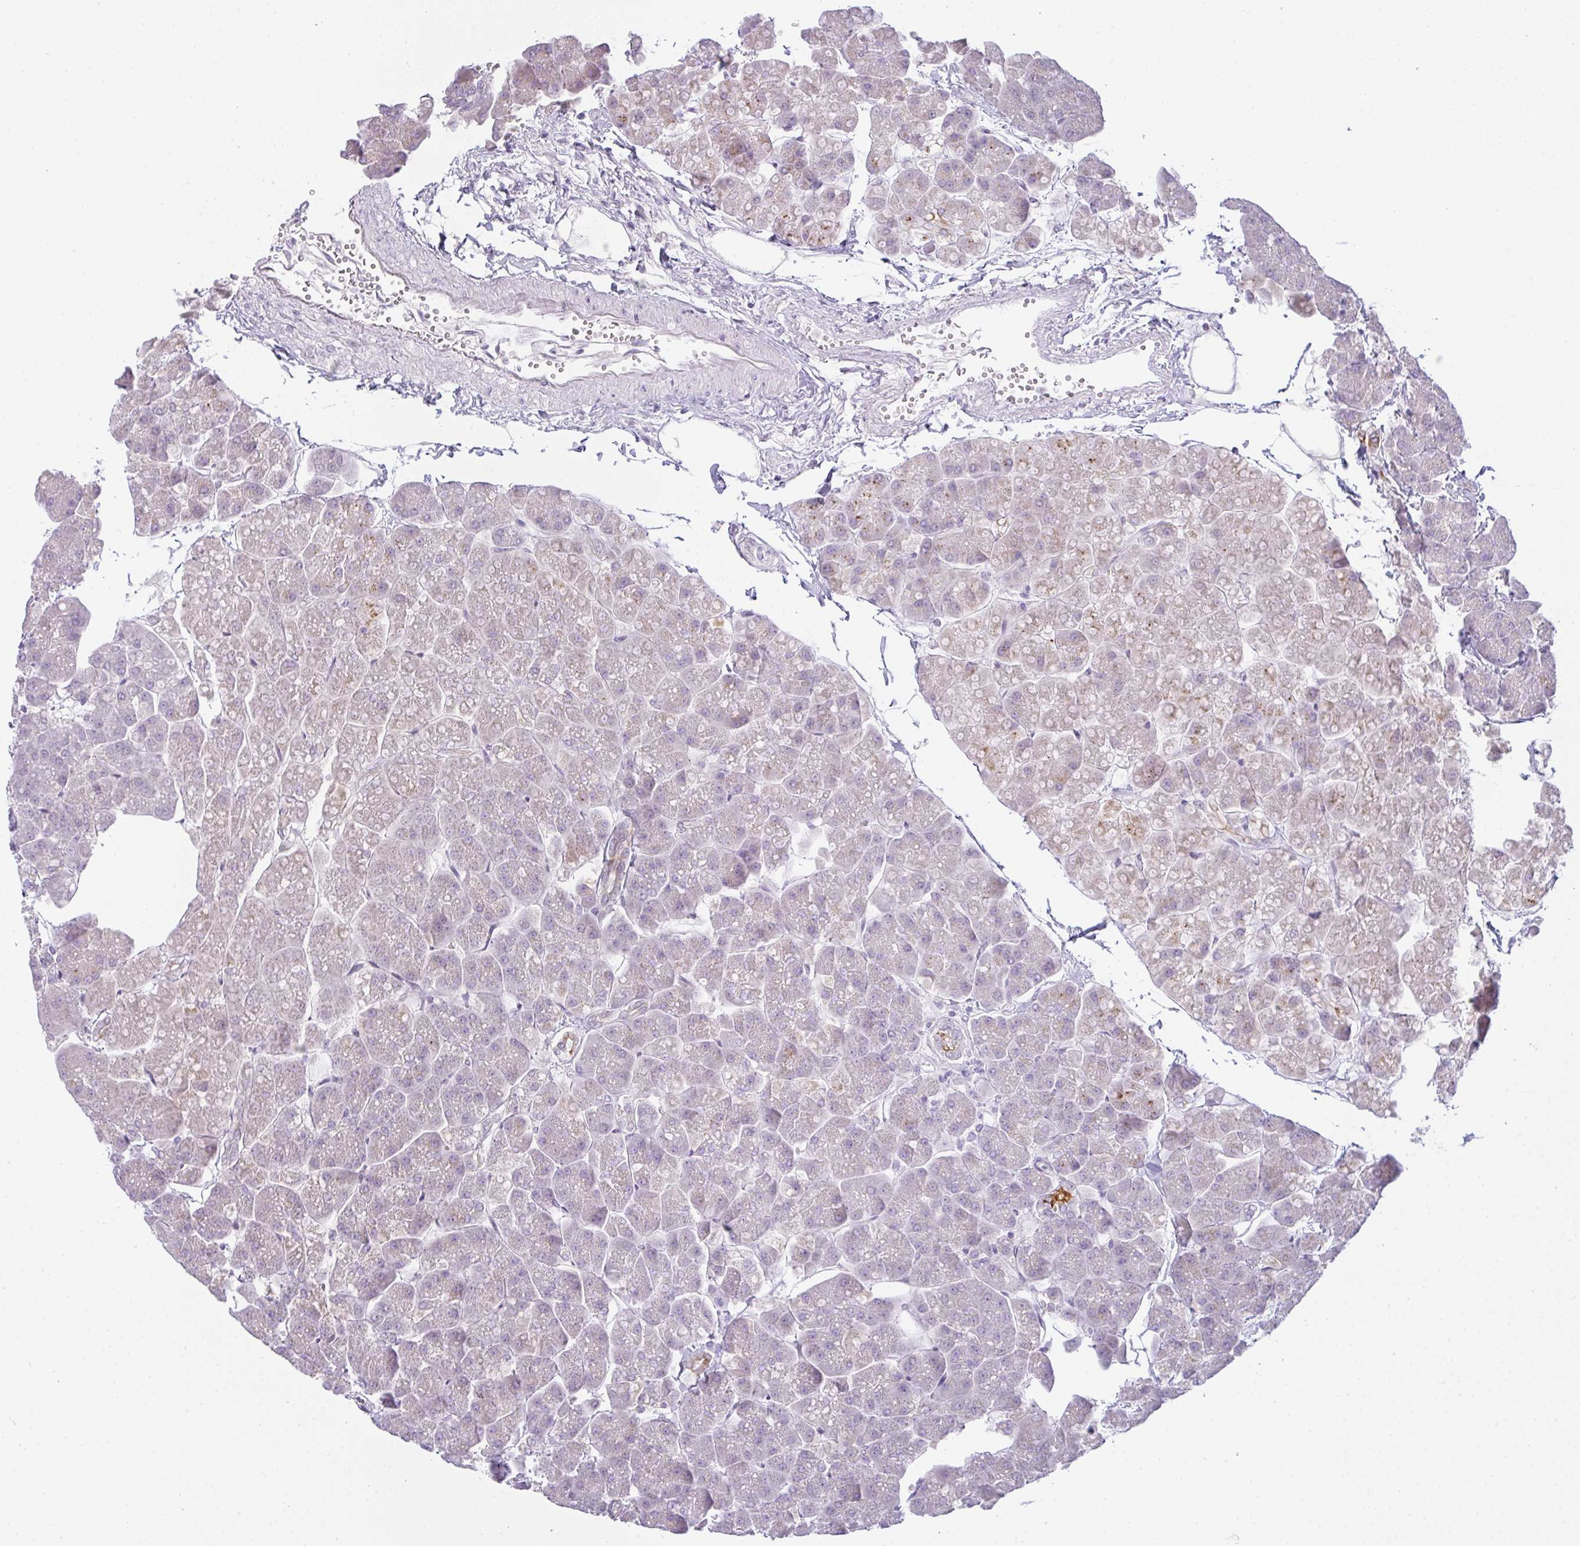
{"staining": {"intensity": "strong", "quantity": "<25%", "location": "cytoplasmic/membranous"}, "tissue": "pancreas", "cell_type": "Exocrine glandular cells", "image_type": "normal", "snomed": [{"axis": "morphology", "description": "Normal tissue, NOS"}, {"axis": "topography", "description": "Pancreas"}, {"axis": "topography", "description": "Peripheral nerve tissue"}], "caption": "This is a micrograph of immunohistochemistry (IHC) staining of unremarkable pancreas, which shows strong staining in the cytoplasmic/membranous of exocrine glandular cells.", "gene": "SIRPB2", "patient": {"sex": "male", "age": 54}}